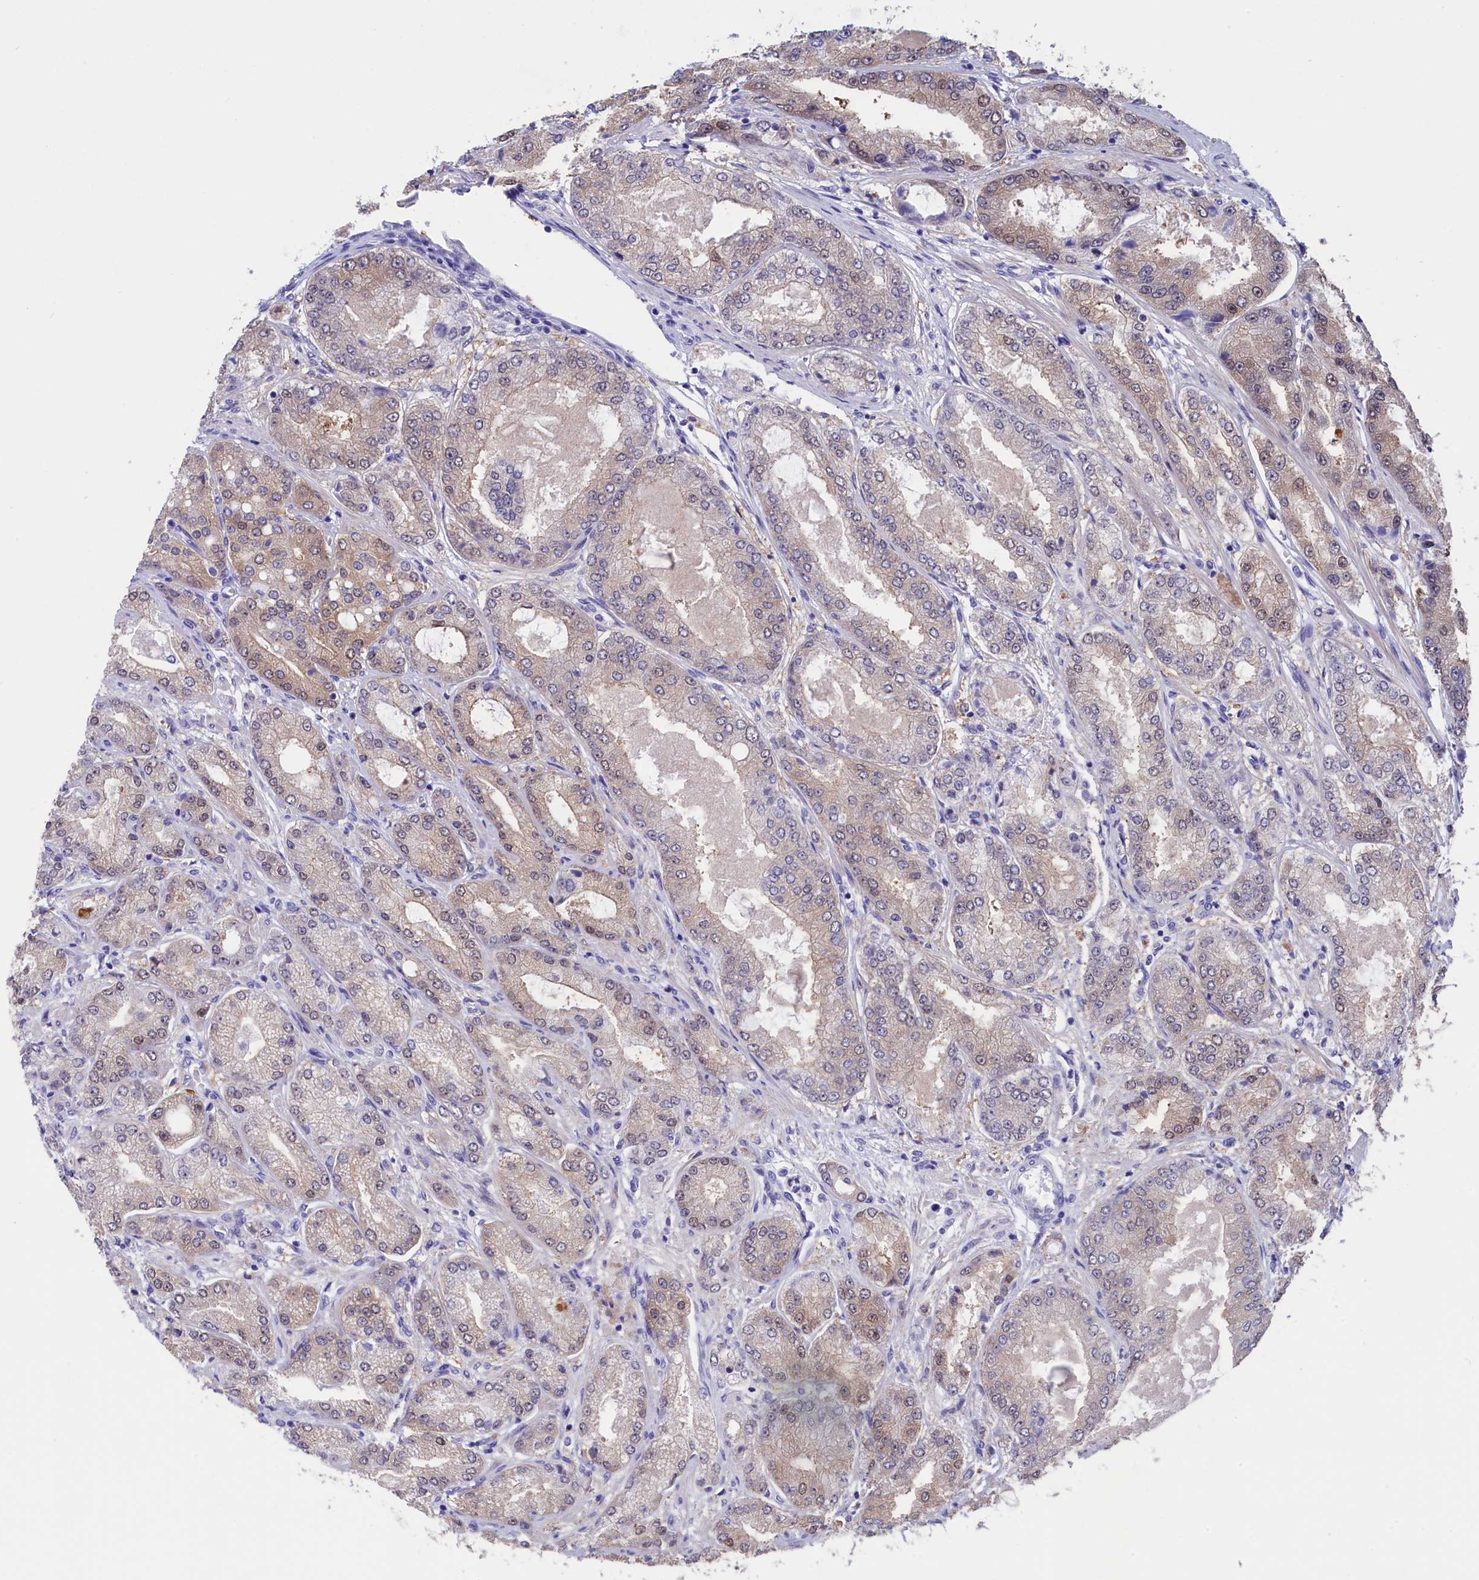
{"staining": {"intensity": "moderate", "quantity": "25%-75%", "location": "cytoplasmic/membranous,nuclear"}, "tissue": "prostate cancer", "cell_type": "Tumor cells", "image_type": "cancer", "snomed": [{"axis": "morphology", "description": "Adenocarcinoma, High grade"}, {"axis": "topography", "description": "Prostate"}], "caption": "A brown stain shows moderate cytoplasmic/membranous and nuclear staining of a protein in adenocarcinoma (high-grade) (prostate) tumor cells.", "gene": "VPS35L", "patient": {"sex": "male", "age": 71}}